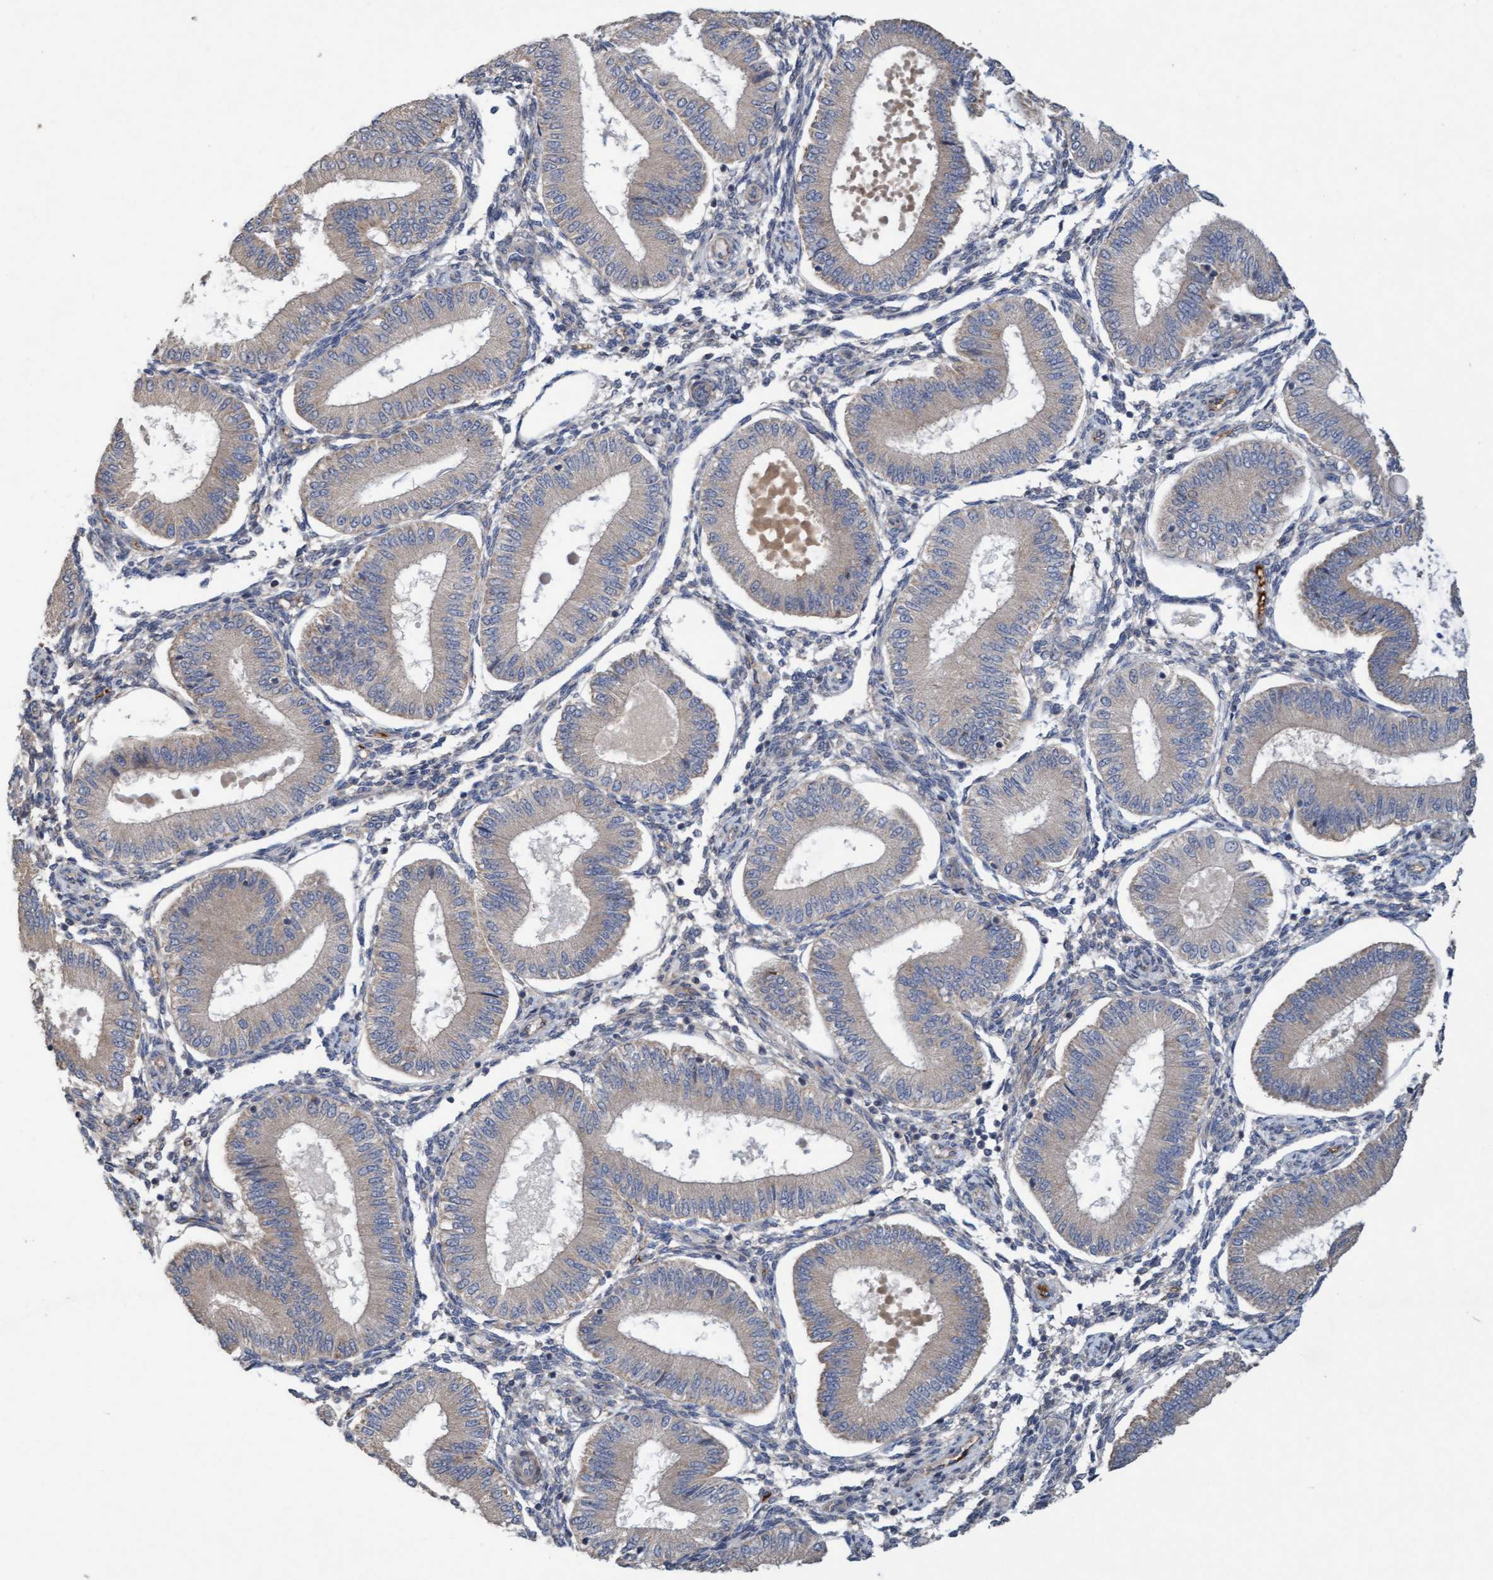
{"staining": {"intensity": "weak", "quantity": "<25%", "location": "cytoplasmic/membranous"}, "tissue": "endometrium", "cell_type": "Cells in endometrial stroma", "image_type": "normal", "snomed": [{"axis": "morphology", "description": "Normal tissue, NOS"}, {"axis": "topography", "description": "Endometrium"}], "caption": "This photomicrograph is of unremarkable endometrium stained with IHC to label a protein in brown with the nuclei are counter-stained blue. There is no positivity in cells in endometrial stroma. (Immunohistochemistry (ihc), brightfield microscopy, high magnification).", "gene": "DDHD2", "patient": {"sex": "female", "age": 39}}